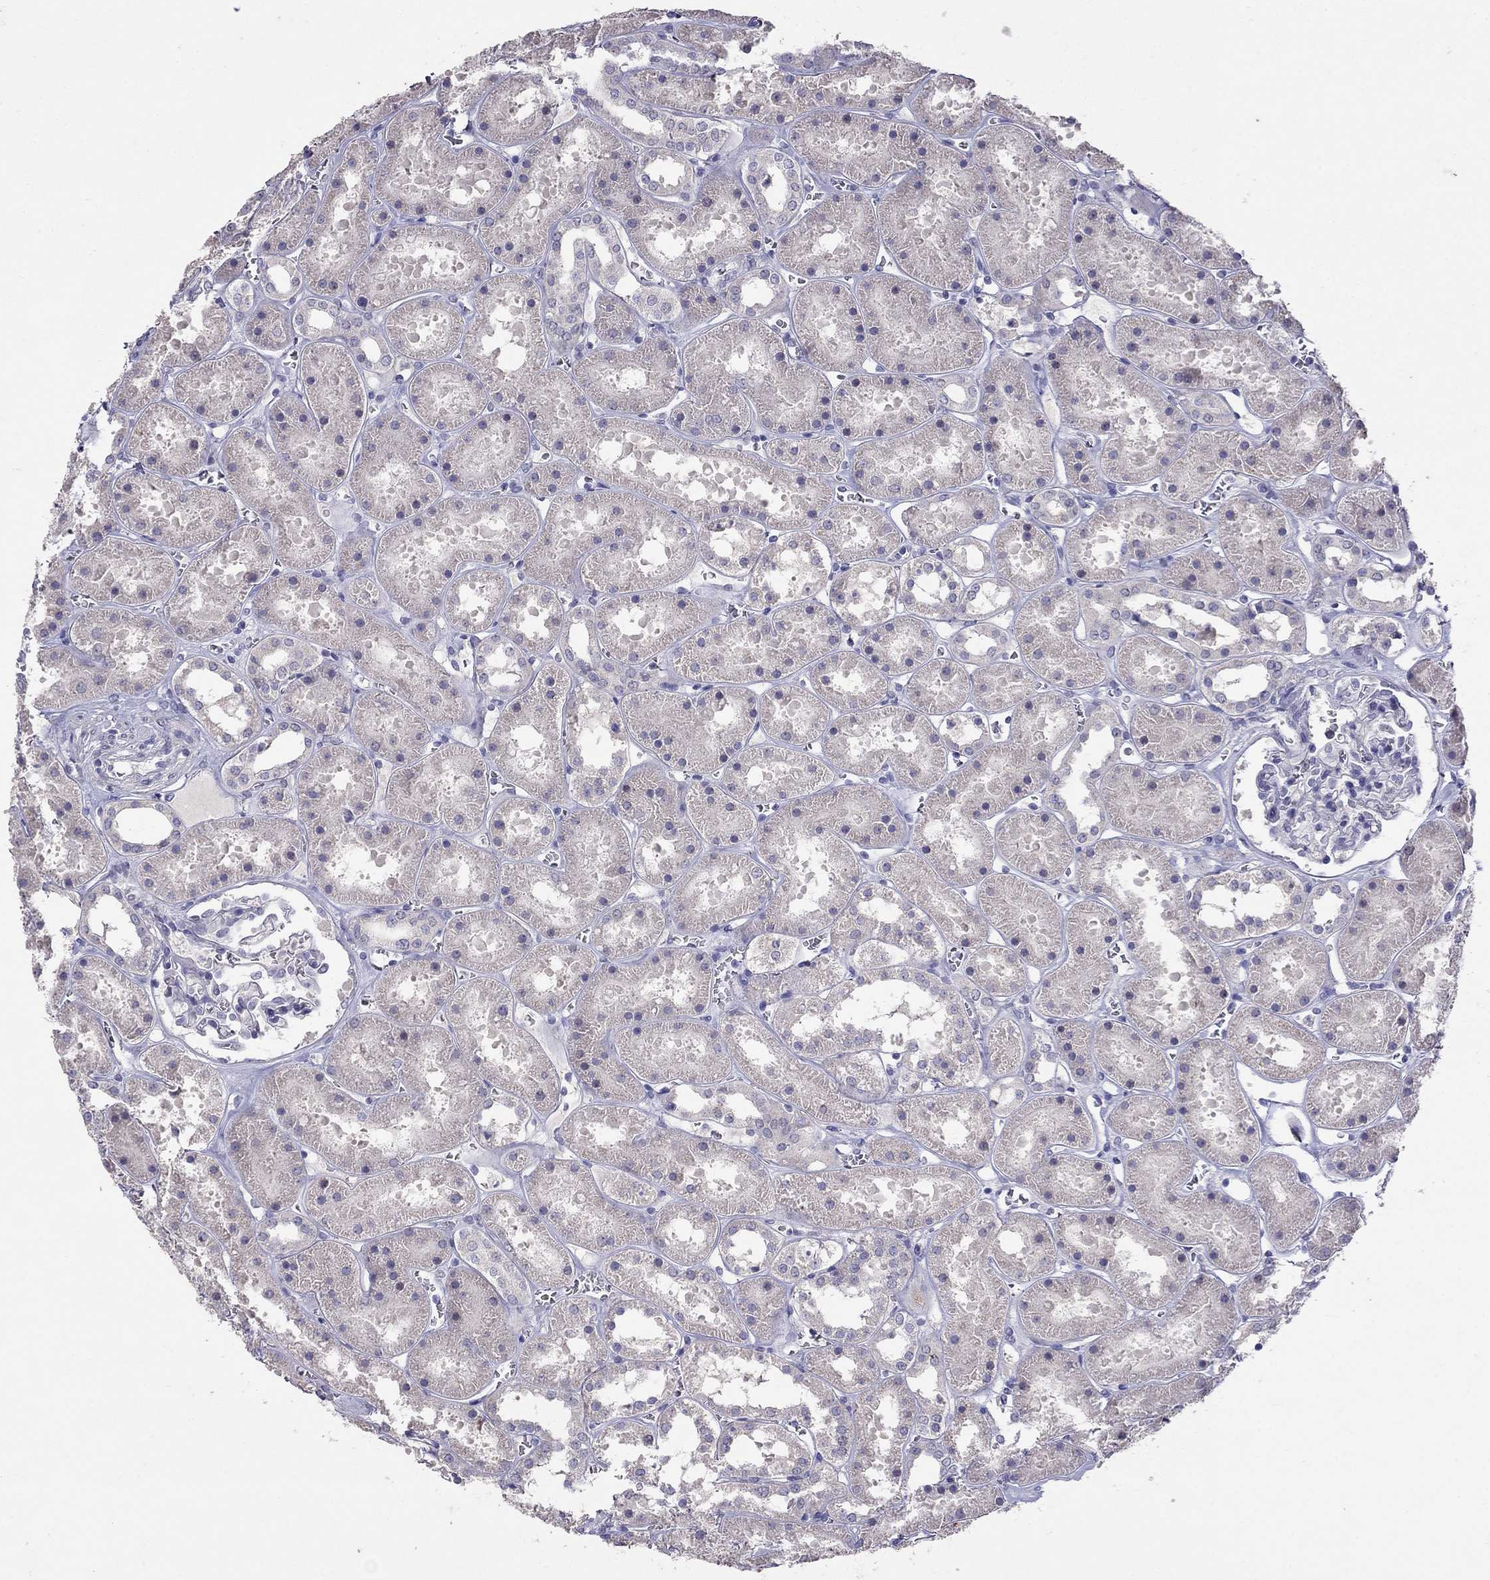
{"staining": {"intensity": "negative", "quantity": "none", "location": "none"}, "tissue": "kidney", "cell_type": "Cells in glomeruli", "image_type": "normal", "snomed": [{"axis": "morphology", "description": "Normal tissue, NOS"}, {"axis": "topography", "description": "Kidney"}], "caption": "DAB immunohistochemical staining of normal kidney demonstrates no significant staining in cells in glomeruli.", "gene": "FST", "patient": {"sex": "female", "age": 41}}